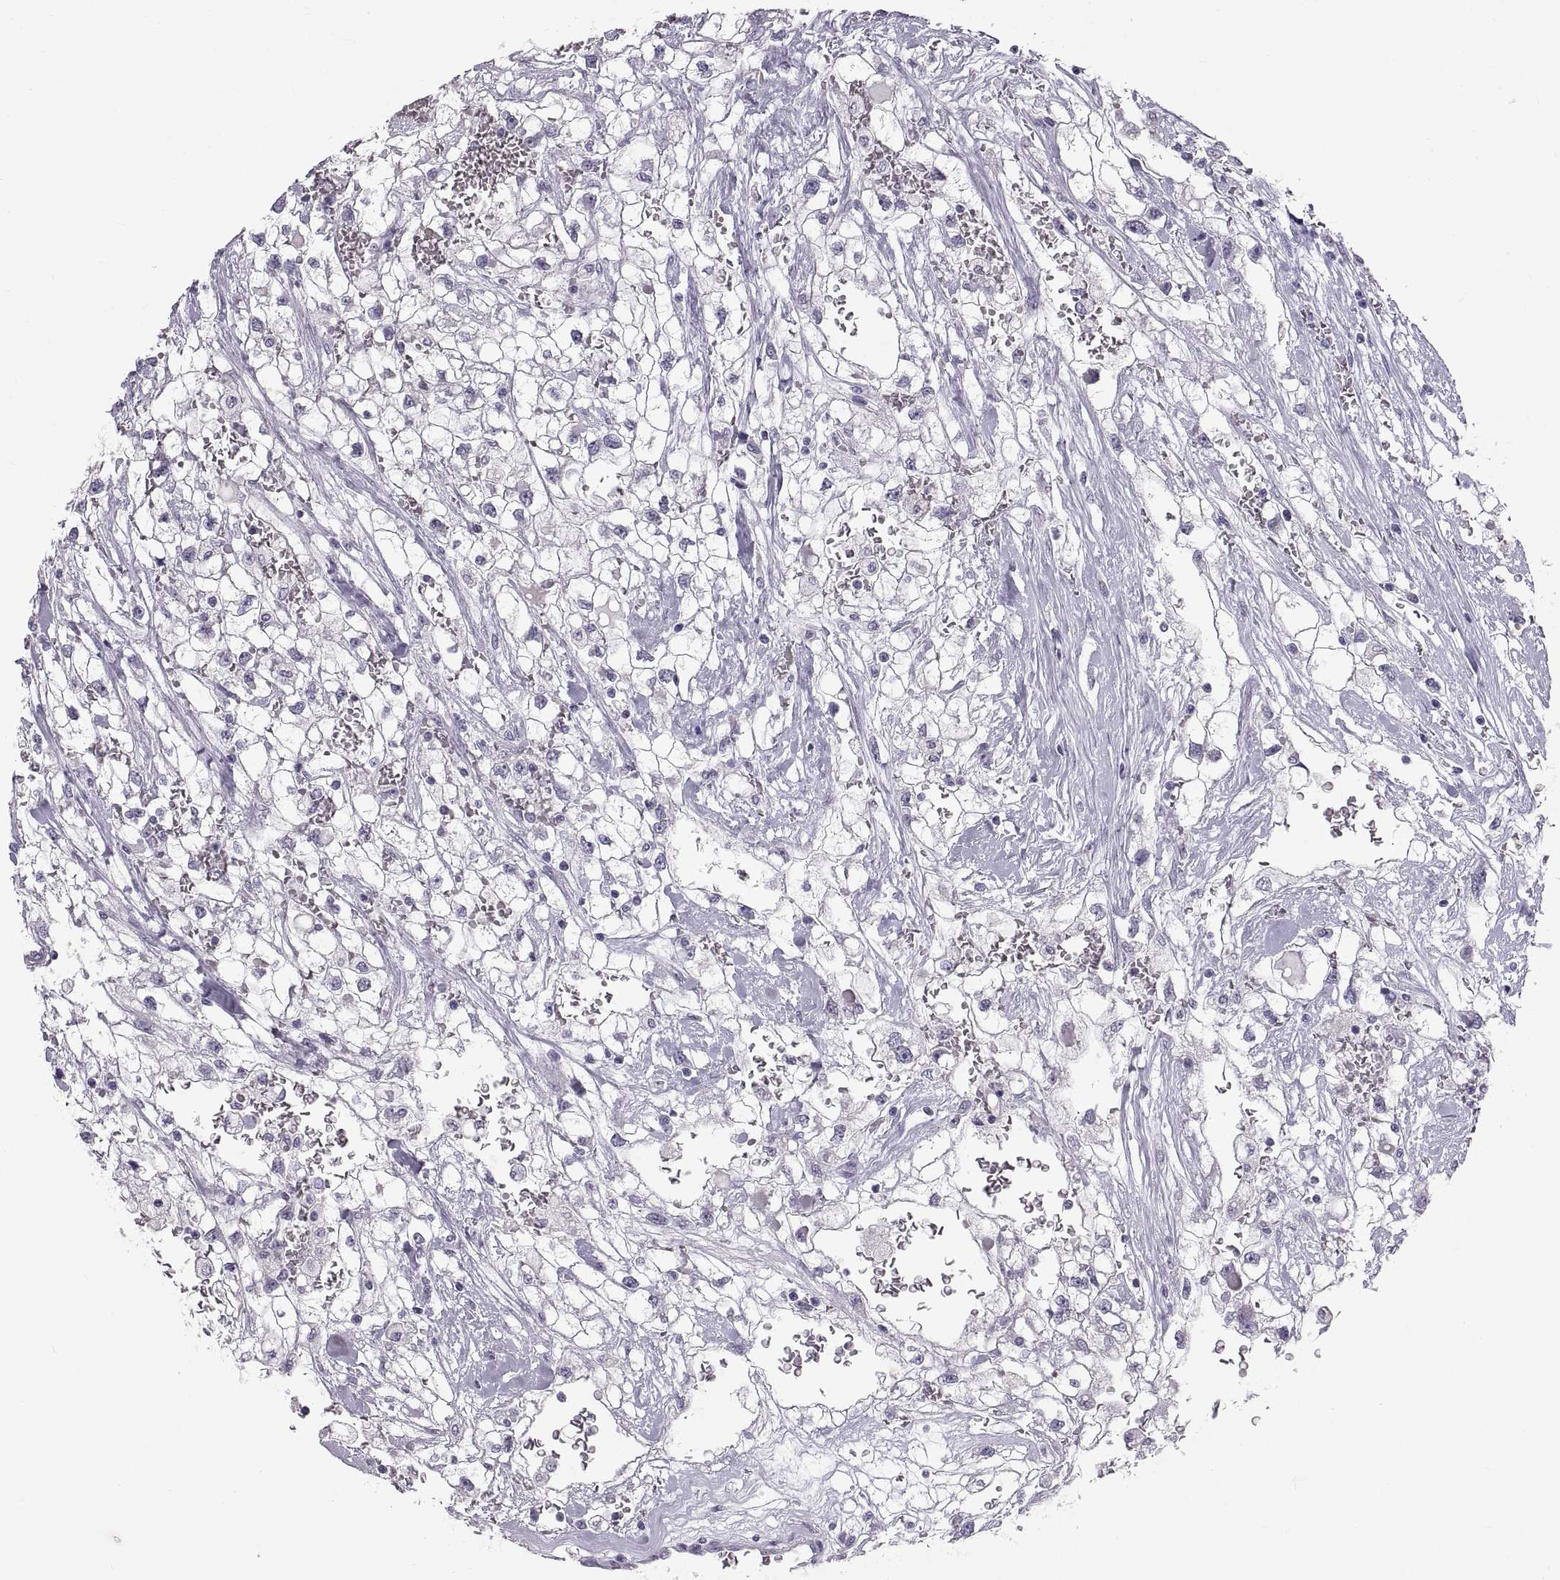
{"staining": {"intensity": "negative", "quantity": "none", "location": "none"}, "tissue": "renal cancer", "cell_type": "Tumor cells", "image_type": "cancer", "snomed": [{"axis": "morphology", "description": "Adenocarcinoma, NOS"}, {"axis": "topography", "description": "Kidney"}], "caption": "Human renal cancer stained for a protein using immunohistochemistry displays no expression in tumor cells.", "gene": "SPACDR", "patient": {"sex": "male", "age": 59}}